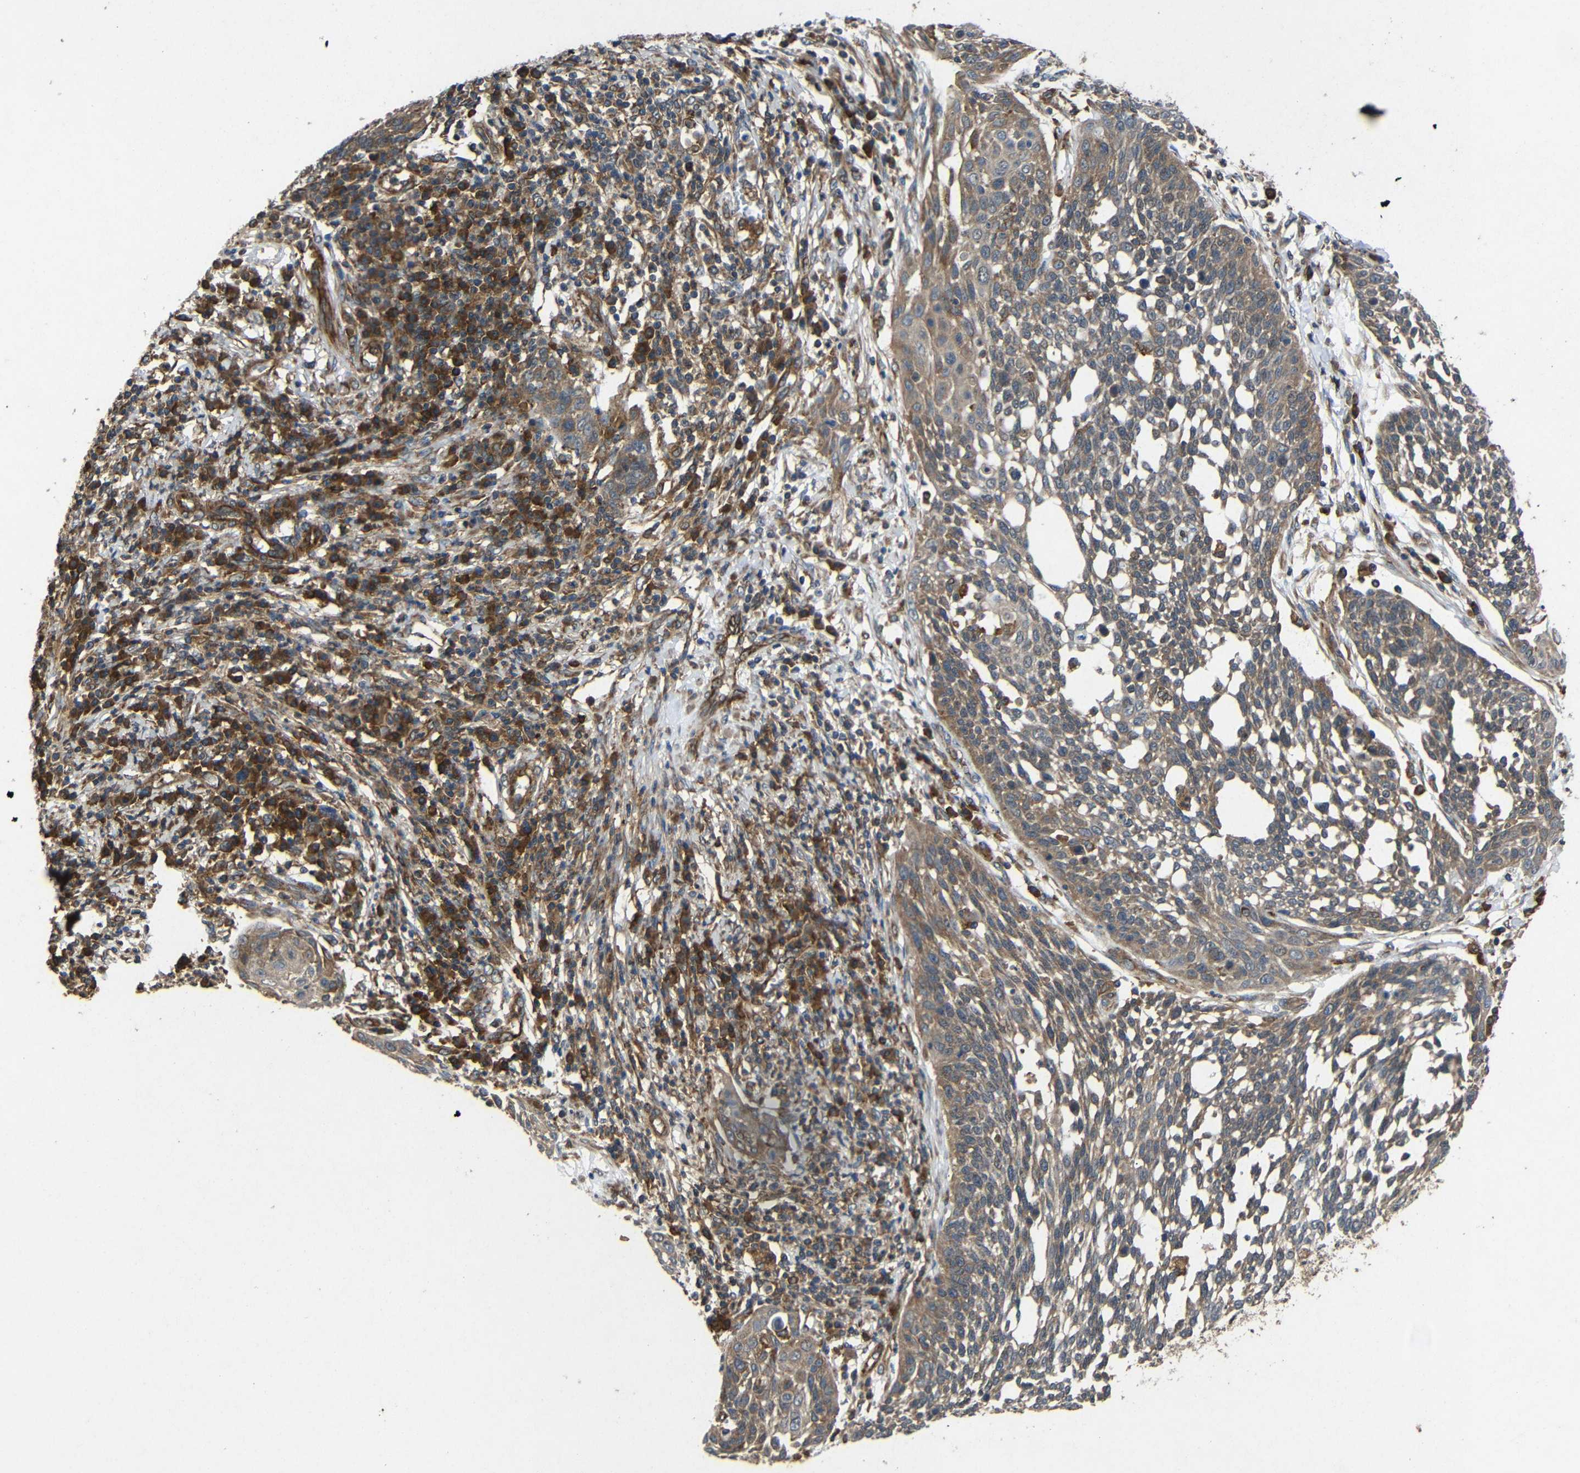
{"staining": {"intensity": "moderate", "quantity": ">75%", "location": "cytoplasmic/membranous"}, "tissue": "cervical cancer", "cell_type": "Tumor cells", "image_type": "cancer", "snomed": [{"axis": "morphology", "description": "Squamous cell carcinoma, NOS"}, {"axis": "topography", "description": "Cervix"}], "caption": "Immunohistochemistry (DAB) staining of squamous cell carcinoma (cervical) demonstrates moderate cytoplasmic/membranous protein positivity in about >75% of tumor cells. Nuclei are stained in blue.", "gene": "EIF2S1", "patient": {"sex": "female", "age": 34}}